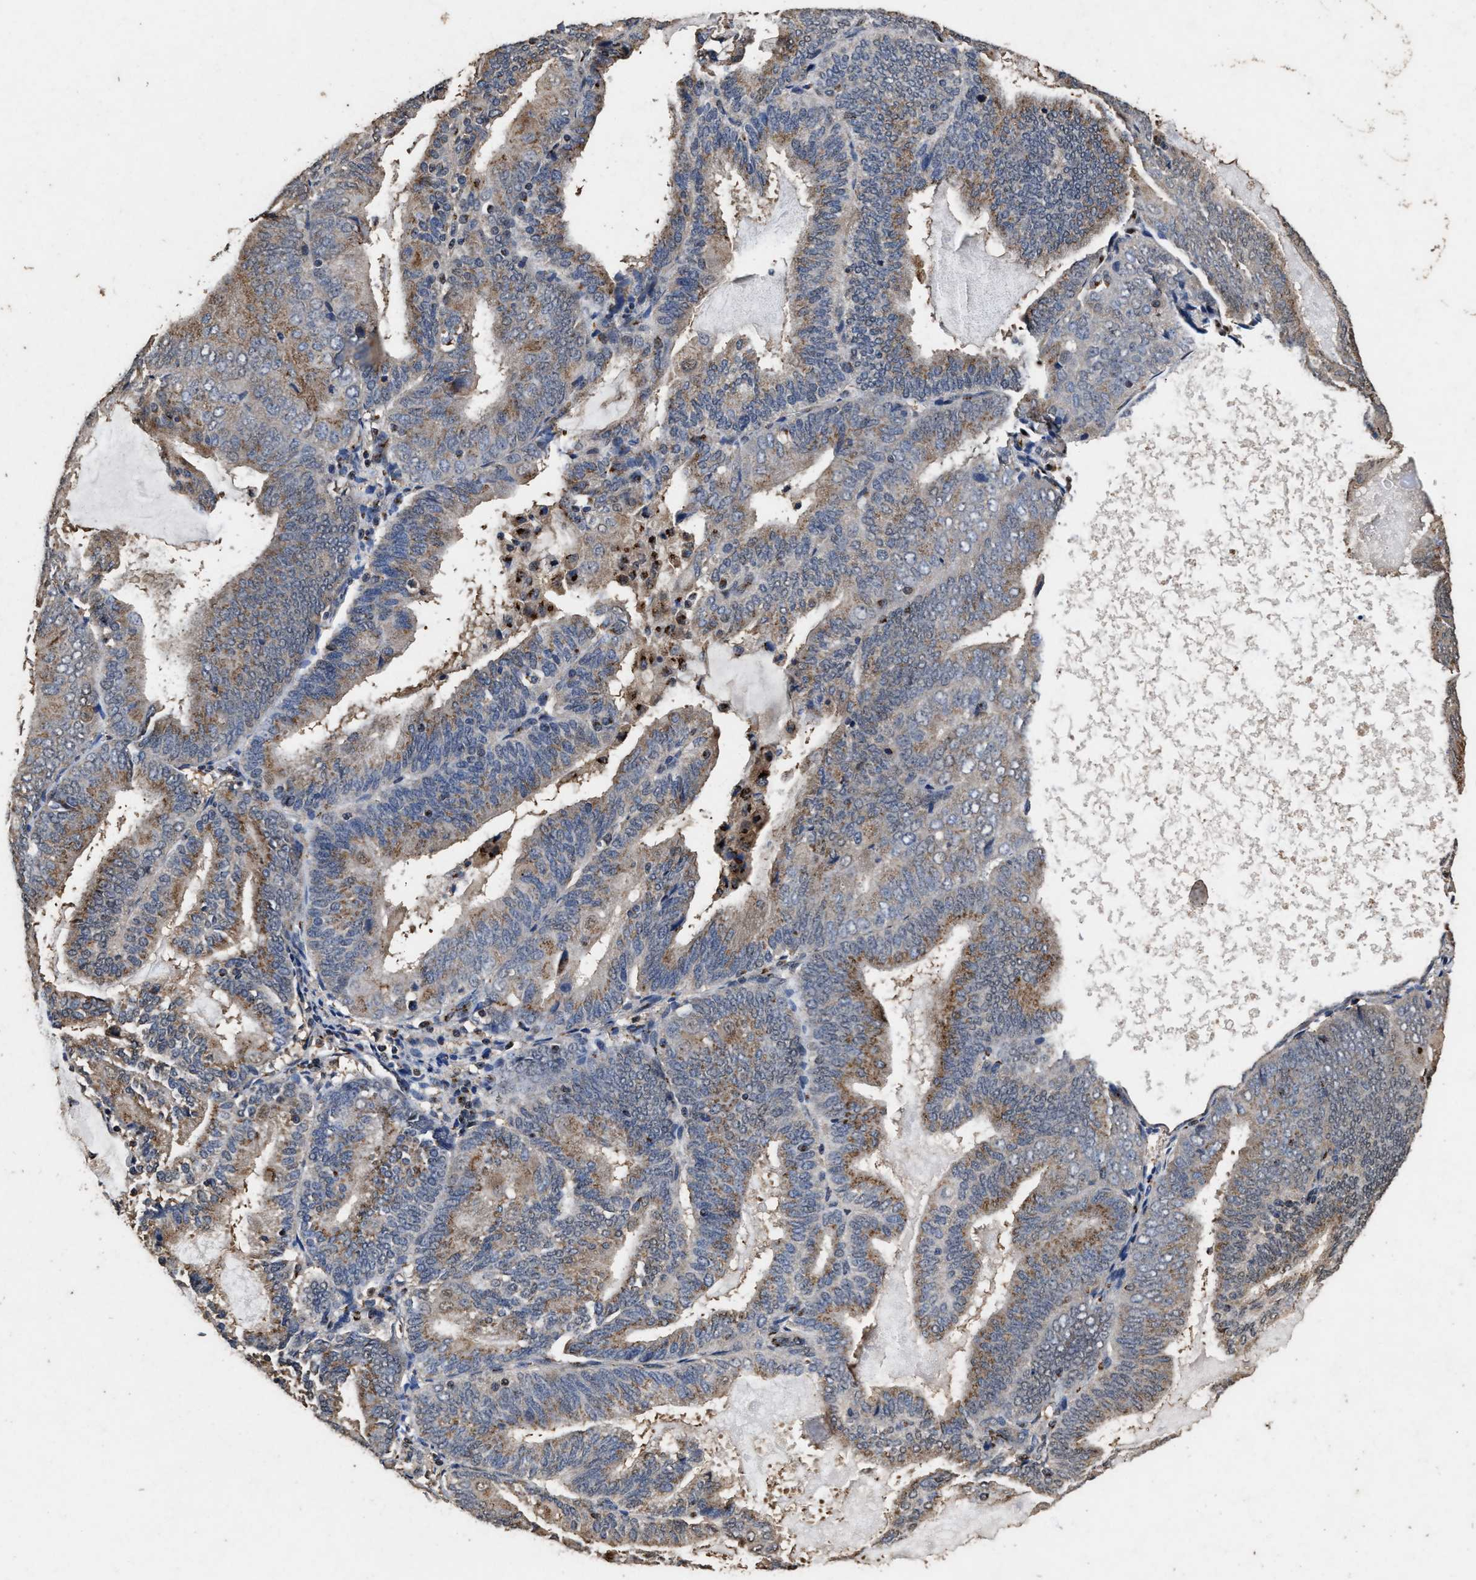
{"staining": {"intensity": "moderate", "quantity": ">75%", "location": "cytoplasmic/membranous"}, "tissue": "endometrial cancer", "cell_type": "Tumor cells", "image_type": "cancer", "snomed": [{"axis": "morphology", "description": "Adenocarcinoma, NOS"}, {"axis": "topography", "description": "Endometrium"}], "caption": "An image of adenocarcinoma (endometrial) stained for a protein reveals moderate cytoplasmic/membranous brown staining in tumor cells. (DAB (3,3'-diaminobenzidine) IHC, brown staining for protein, blue staining for nuclei).", "gene": "TPST2", "patient": {"sex": "female", "age": 81}}